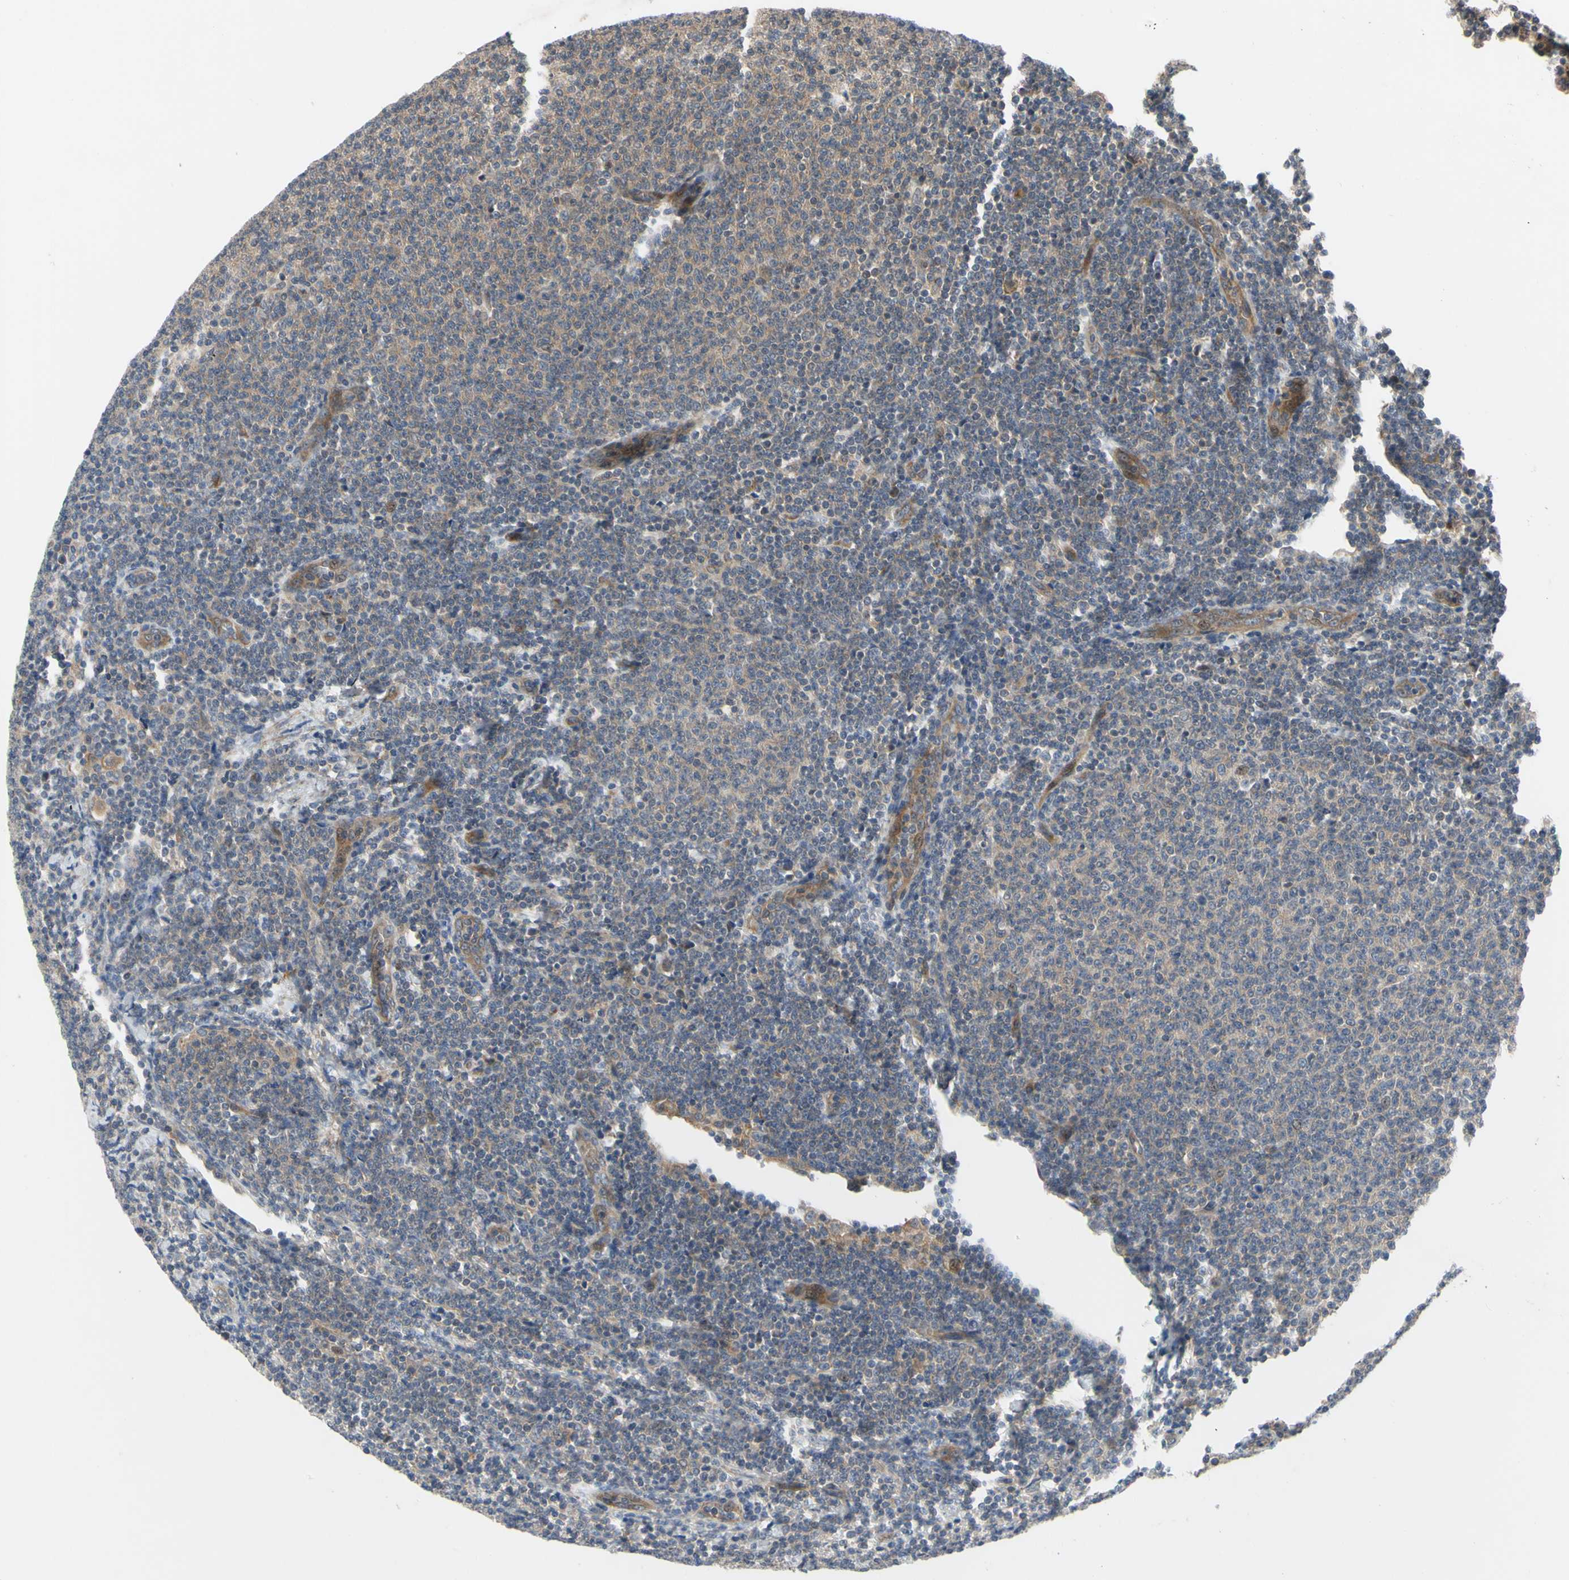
{"staining": {"intensity": "moderate", "quantity": ">75%", "location": "cytoplasmic/membranous"}, "tissue": "lymphoma", "cell_type": "Tumor cells", "image_type": "cancer", "snomed": [{"axis": "morphology", "description": "Malignant lymphoma, non-Hodgkin's type, Low grade"}, {"axis": "topography", "description": "Lymph node"}], "caption": "The photomicrograph displays immunohistochemical staining of lymphoma. There is moderate cytoplasmic/membranous staining is identified in approximately >75% of tumor cells. The staining was performed using DAB, with brown indicating positive protein expression. Nuclei are stained blue with hematoxylin.", "gene": "COMMD9", "patient": {"sex": "male", "age": 66}}